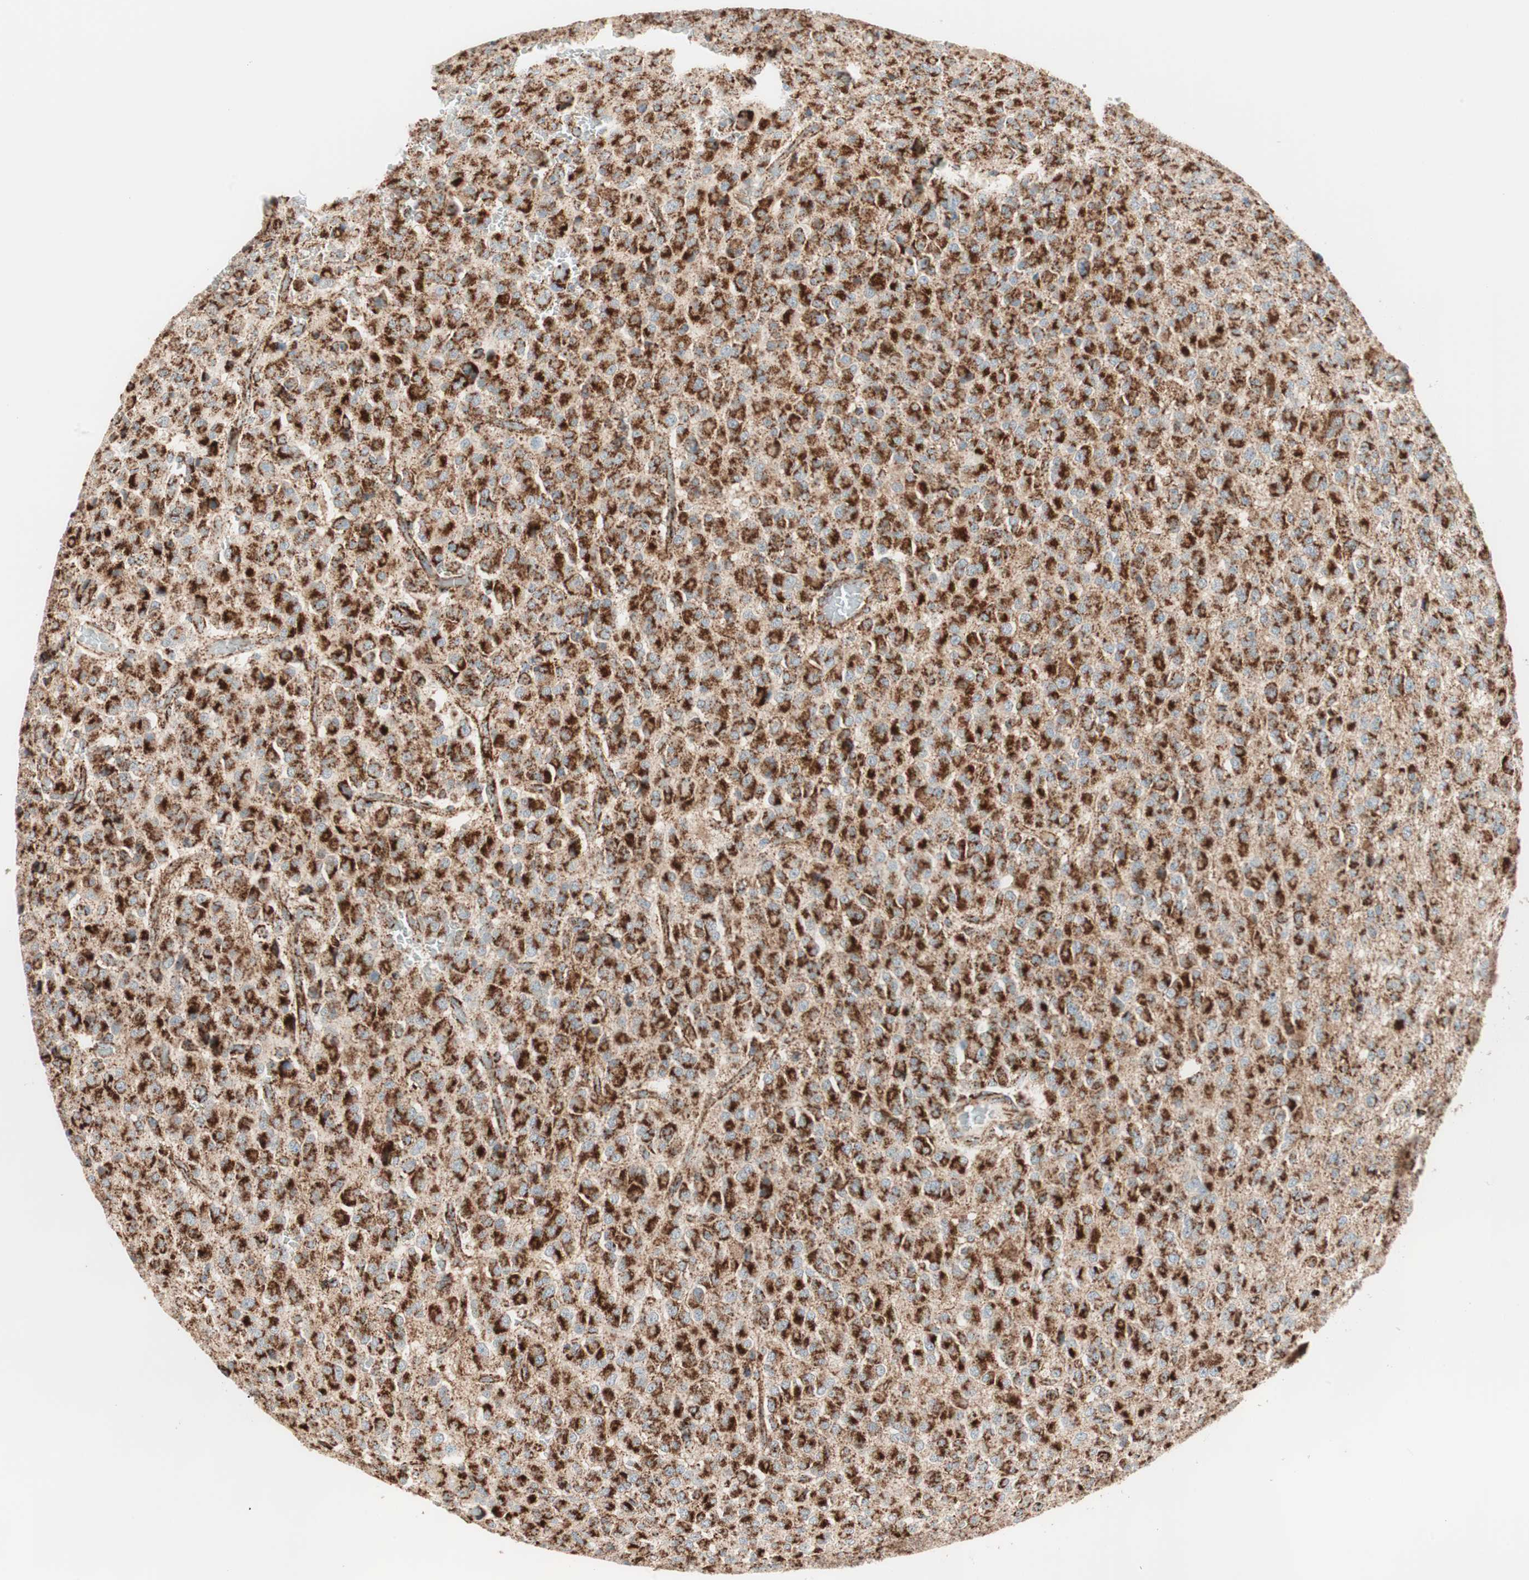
{"staining": {"intensity": "strong", "quantity": ">75%", "location": "cytoplasmic/membranous"}, "tissue": "glioma", "cell_type": "Tumor cells", "image_type": "cancer", "snomed": [{"axis": "morphology", "description": "Glioma, malignant, High grade"}, {"axis": "topography", "description": "pancreas cauda"}], "caption": "Immunohistochemical staining of human high-grade glioma (malignant) demonstrates high levels of strong cytoplasmic/membranous protein positivity in about >75% of tumor cells.", "gene": "TOMM20", "patient": {"sex": "male", "age": 60}}